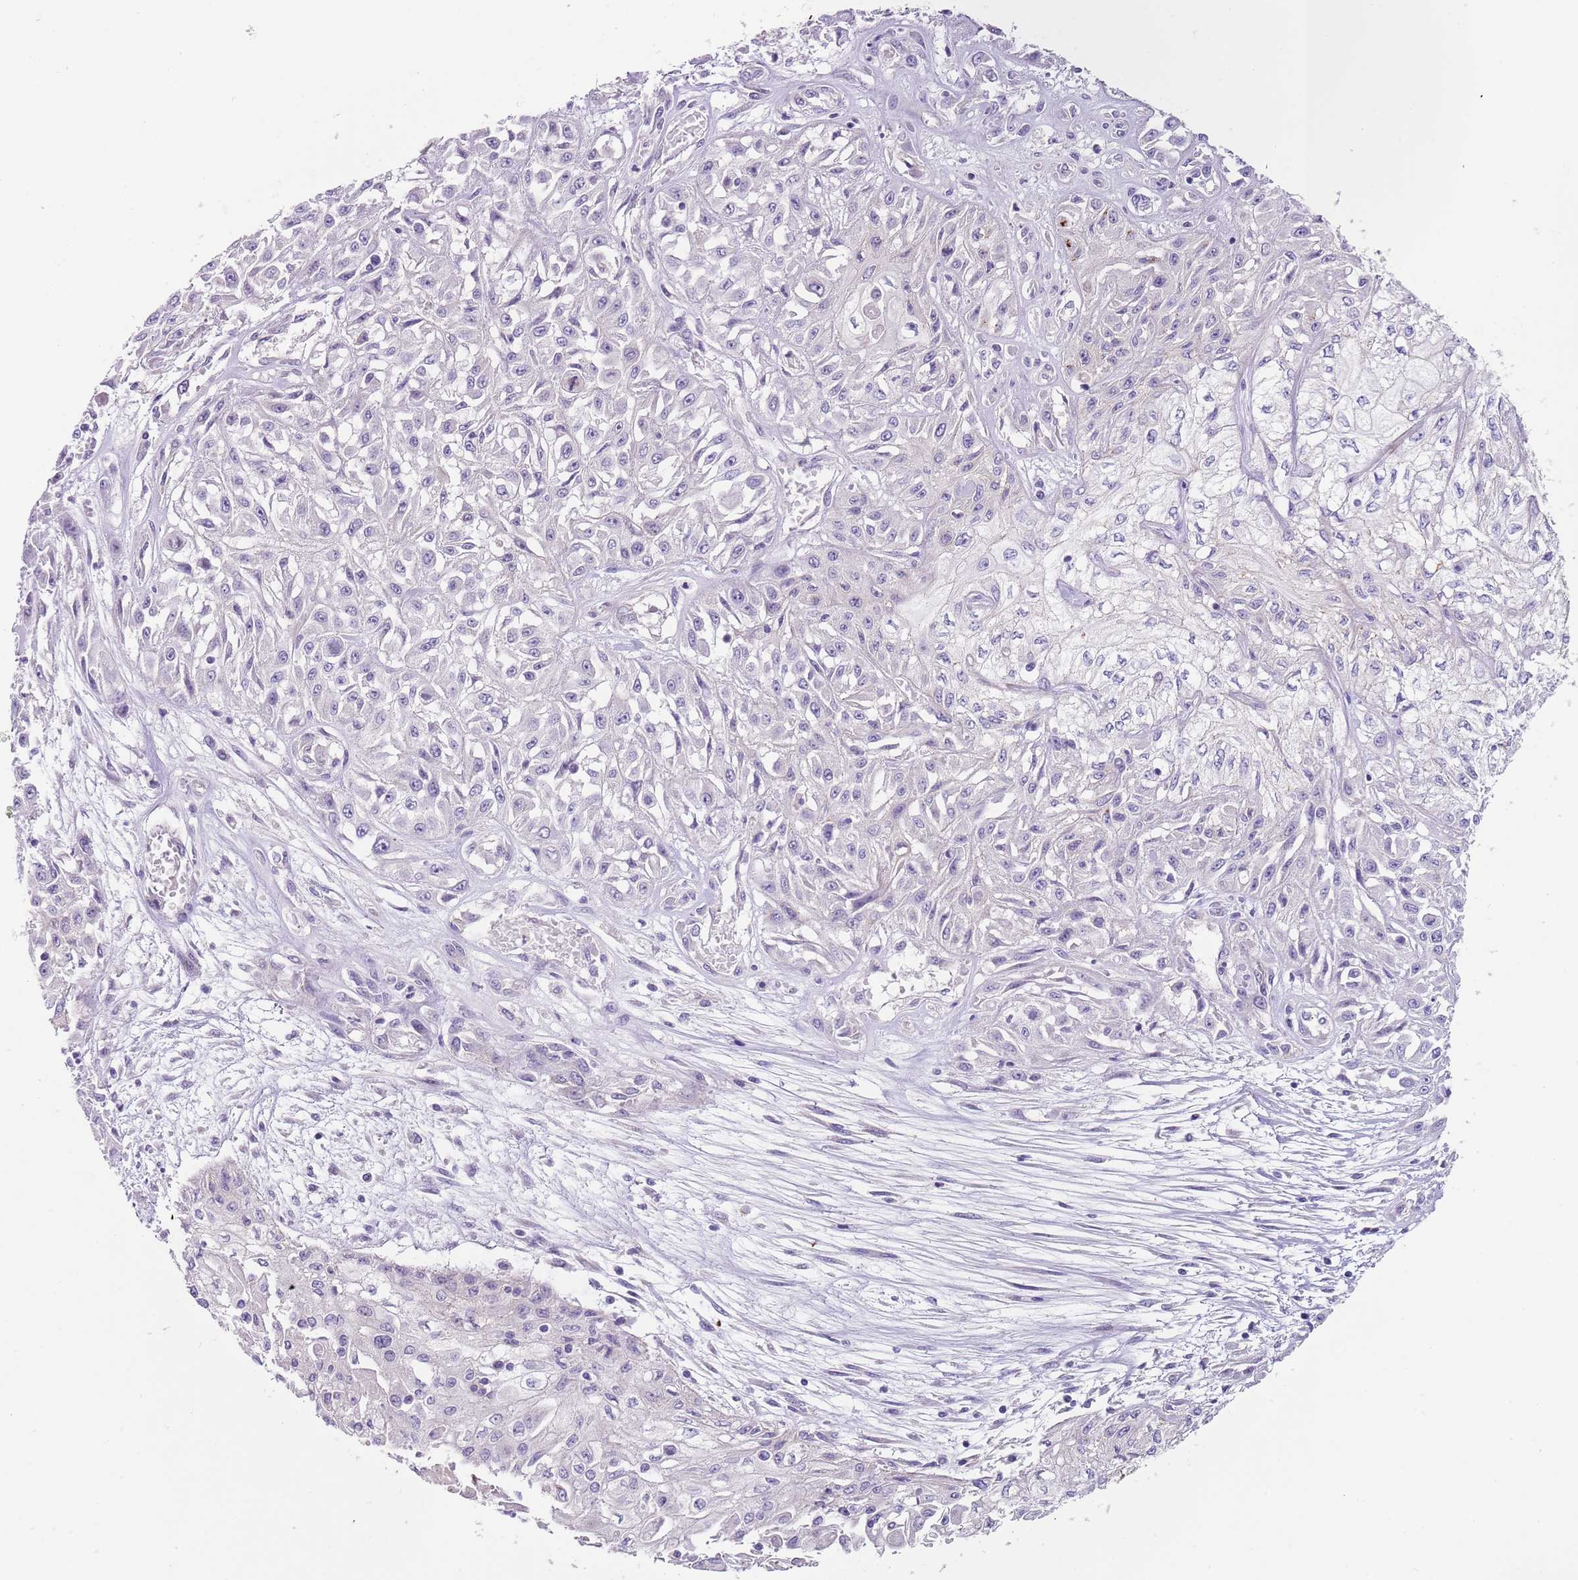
{"staining": {"intensity": "negative", "quantity": "none", "location": "none"}, "tissue": "skin cancer", "cell_type": "Tumor cells", "image_type": "cancer", "snomed": [{"axis": "morphology", "description": "Squamous cell carcinoma, NOS"}, {"axis": "morphology", "description": "Squamous cell carcinoma, metastatic, NOS"}, {"axis": "topography", "description": "Skin"}, {"axis": "topography", "description": "Lymph node"}], "caption": "High magnification brightfield microscopy of skin metastatic squamous cell carcinoma stained with DAB (3,3'-diaminobenzidine) (brown) and counterstained with hematoxylin (blue): tumor cells show no significant positivity.", "gene": "C2CD3", "patient": {"sex": "male", "age": 75}}